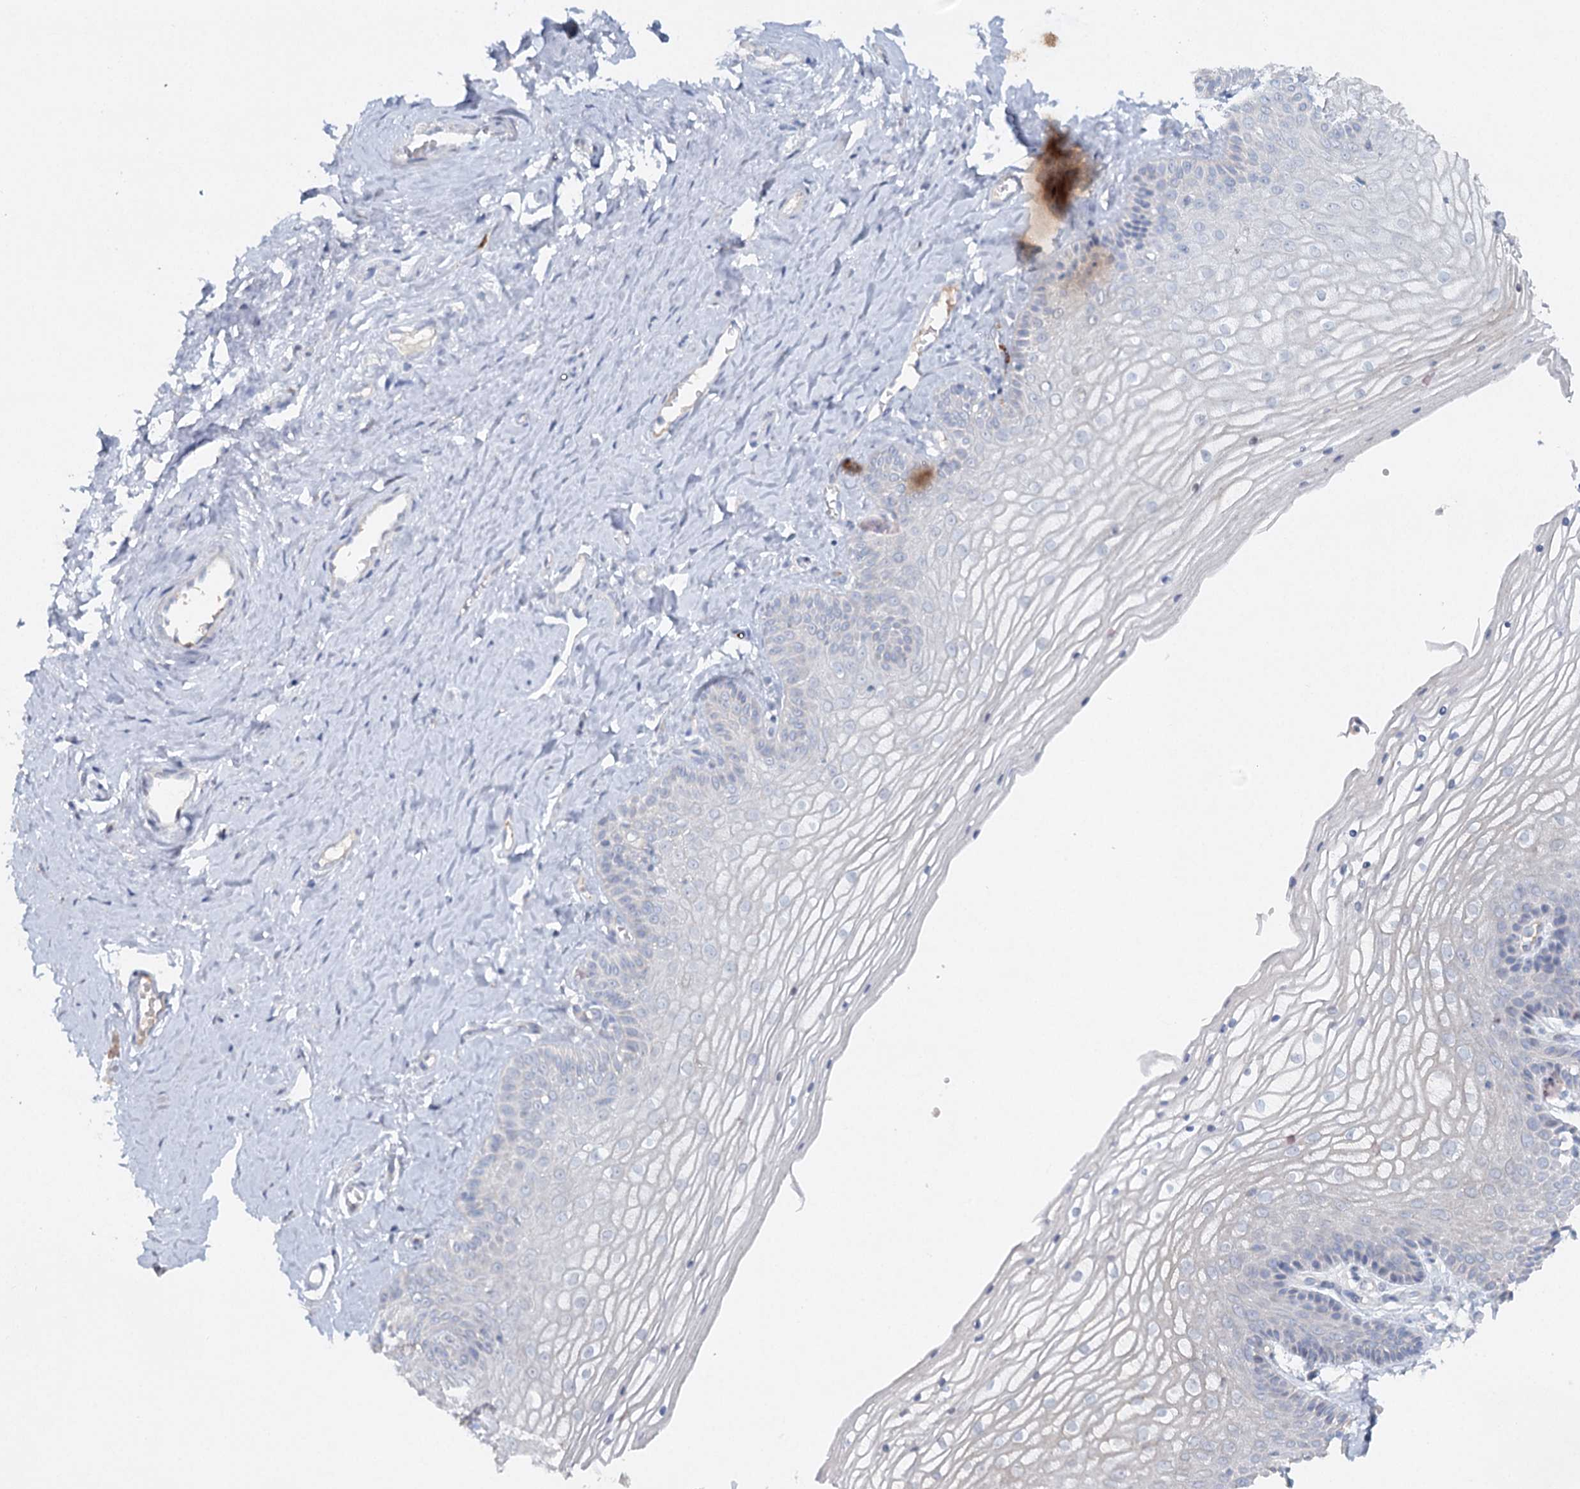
{"staining": {"intensity": "negative", "quantity": "none", "location": "none"}, "tissue": "vagina", "cell_type": "Squamous epithelial cells", "image_type": "normal", "snomed": [{"axis": "morphology", "description": "Normal tissue, NOS"}, {"axis": "topography", "description": "Vagina"}, {"axis": "topography", "description": "Cervix"}], "caption": "Immunohistochemistry (IHC) histopathology image of normal vagina: human vagina stained with DAB displays no significant protein positivity in squamous epithelial cells. The staining is performed using DAB brown chromogen with nuclei counter-stained in using hematoxylin.", "gene": "RFX6", "patient": {"sex": "female", "age": 40}}